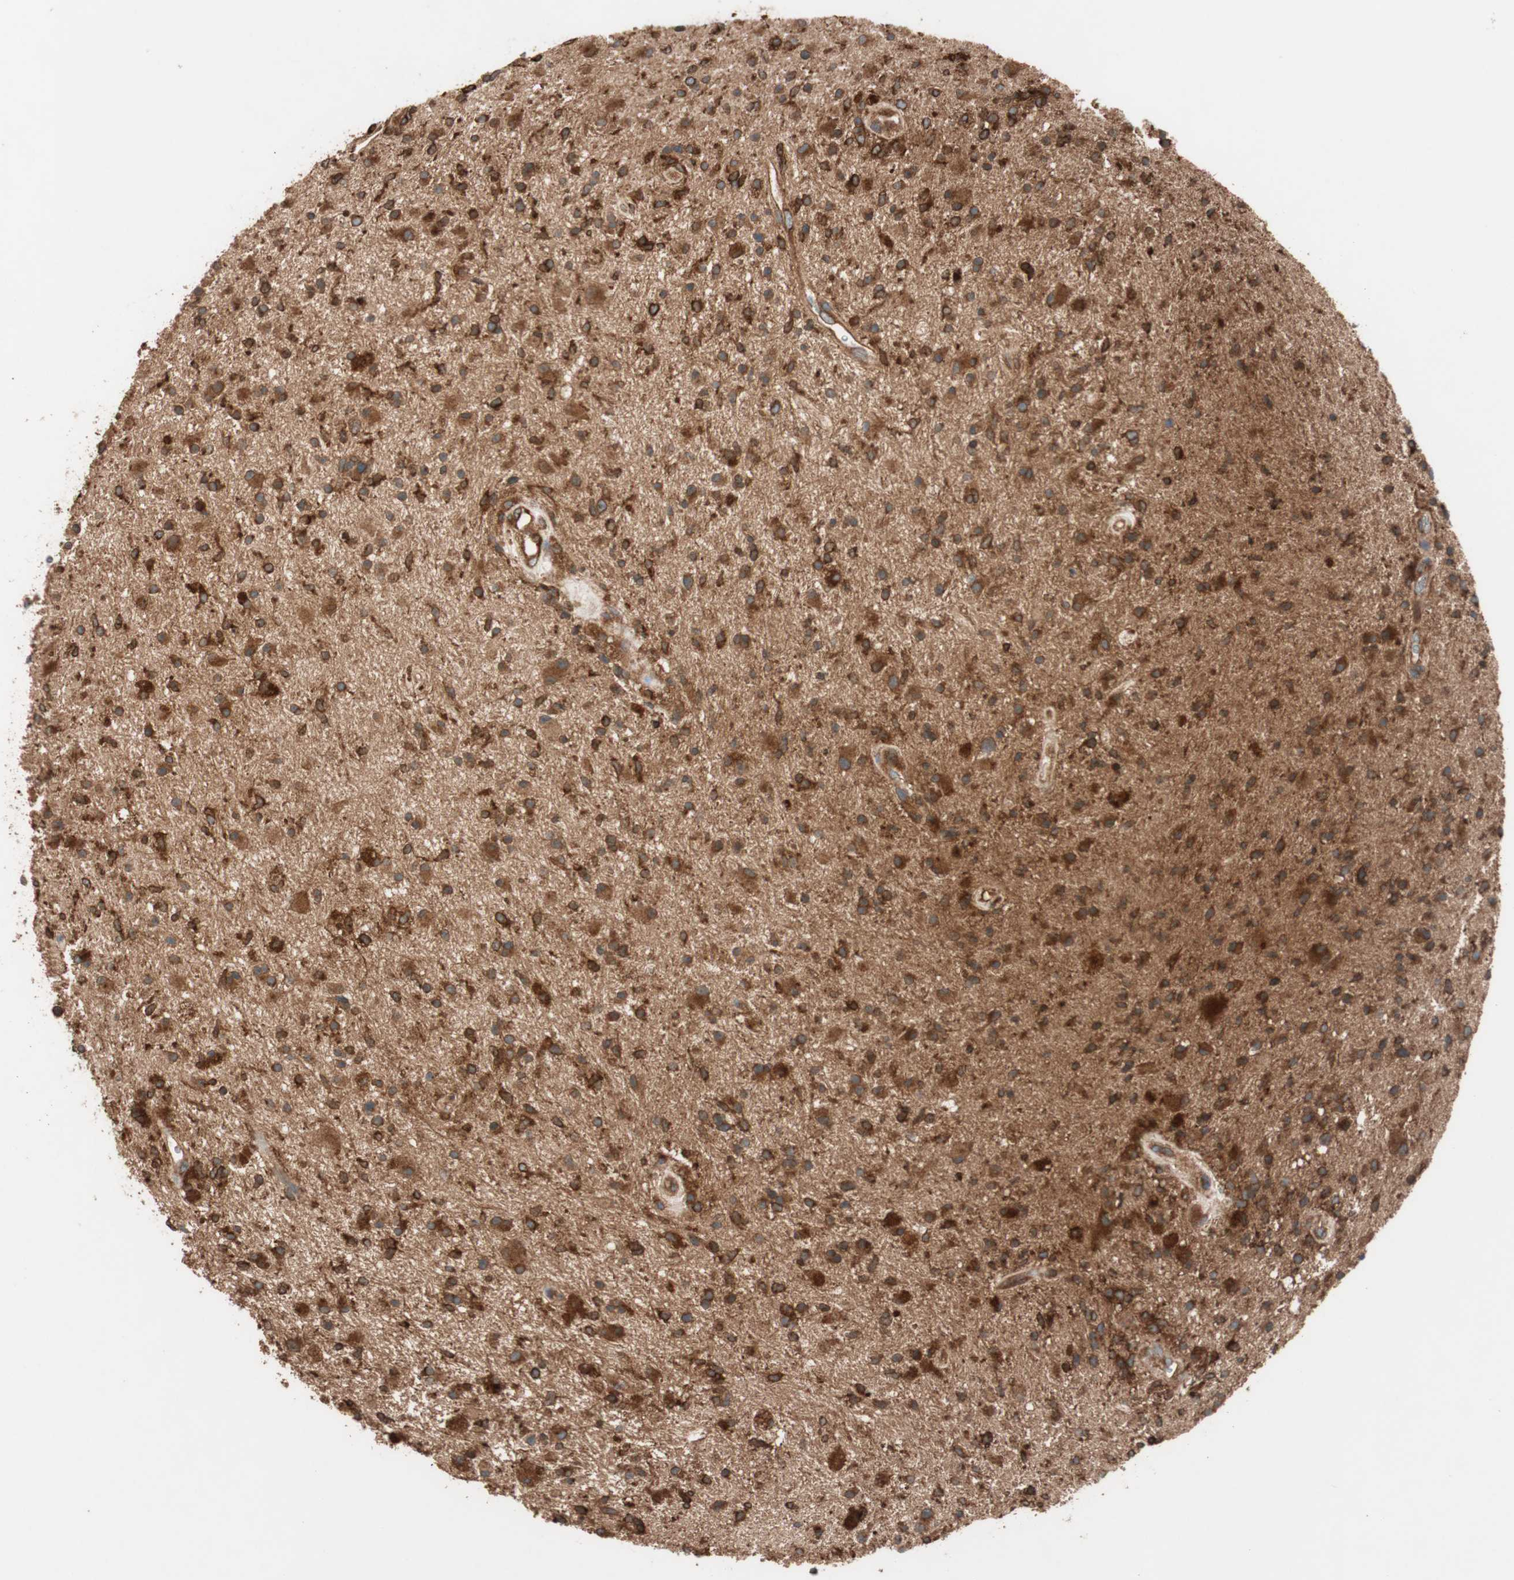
{"staining": {"intensity": "strong", "quantity": ">75%", "location": "cytoplasmic/membranous"}, "tissue": "glioma", "cell_type": "Tumor cells", "image_type": "cancer", "snomed": [{"axis": "morphology", "description": "Glioma, malignant, High grade"}, {"axis": "topography", "description": "Brain"}], "caption": "Protein analysis of glioma tissue demonstrates strong cytoplasmic/membranous expression in about >75% of tumor cells. (brown staining indicates protein expression, while blue staining denotes nuclei).", "gene": "RAB5A", "patient": {"sex": "male", "age": 33}}